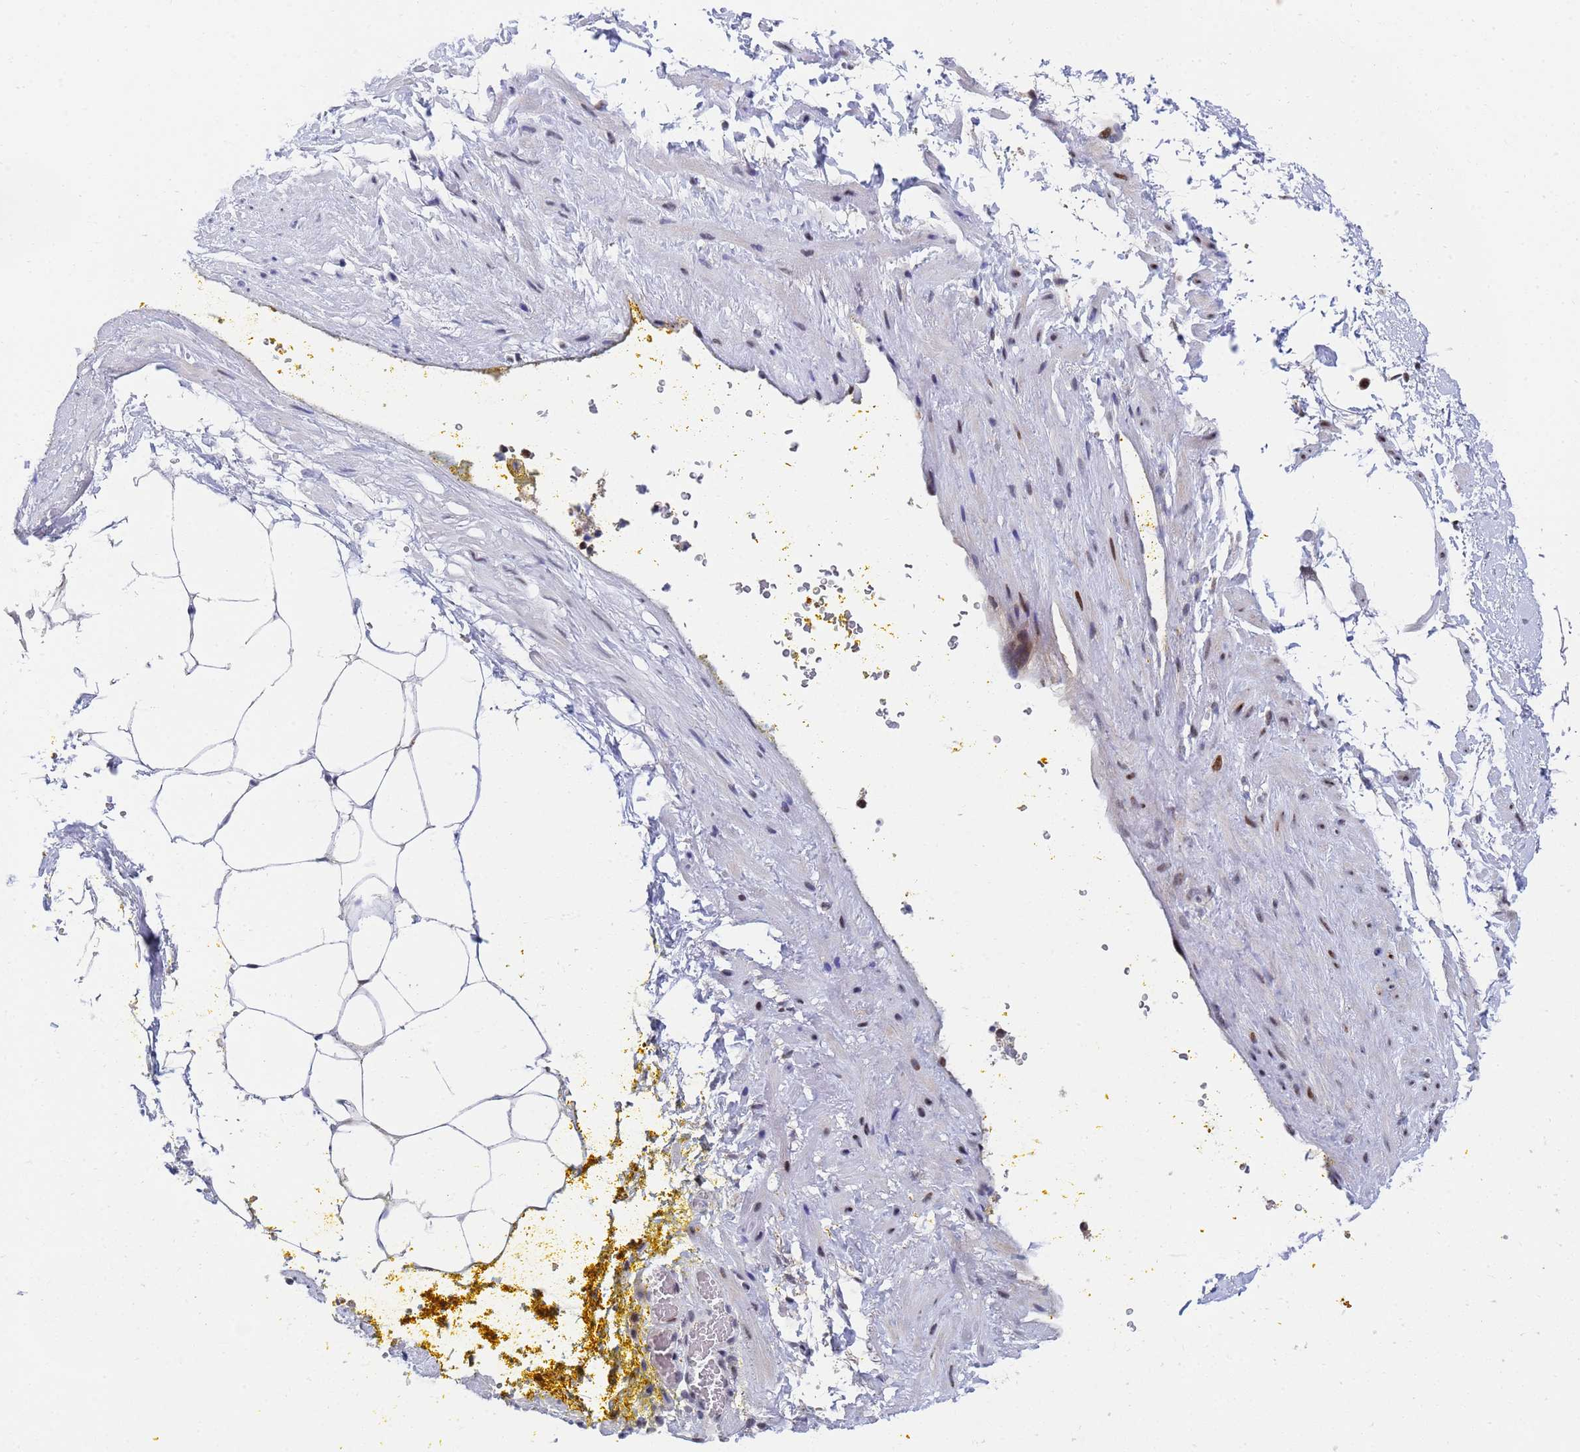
{"staining": {"intensity": "moderate", "quantity": ">75%", "location": "nuclear"}, "tissue": "adipose tissue", "cell_type": "Adipocytes", "image_type": "normal", "snomed": [{"axis": "morphology", "description": "Normal tissue, NOS"}, {"axis": "morphology", "description": "Adenocarcinoma, Low grade"}, {"axis": "topography", "description": "Prostate"}, {"axis": "topography", "description": "Peripheral nerve tissue"}], "caption": "Immunohistochemical staining of normal human adipose tissue shows moderate nuclear protein staining in approximately >75% of adipocytes. Immunohistochemistry (ihc) stains the protein in brown and the nuclei are stained blue.", "gene": "AP5Z1", "patient": {"sex": "male", "age": 63}}